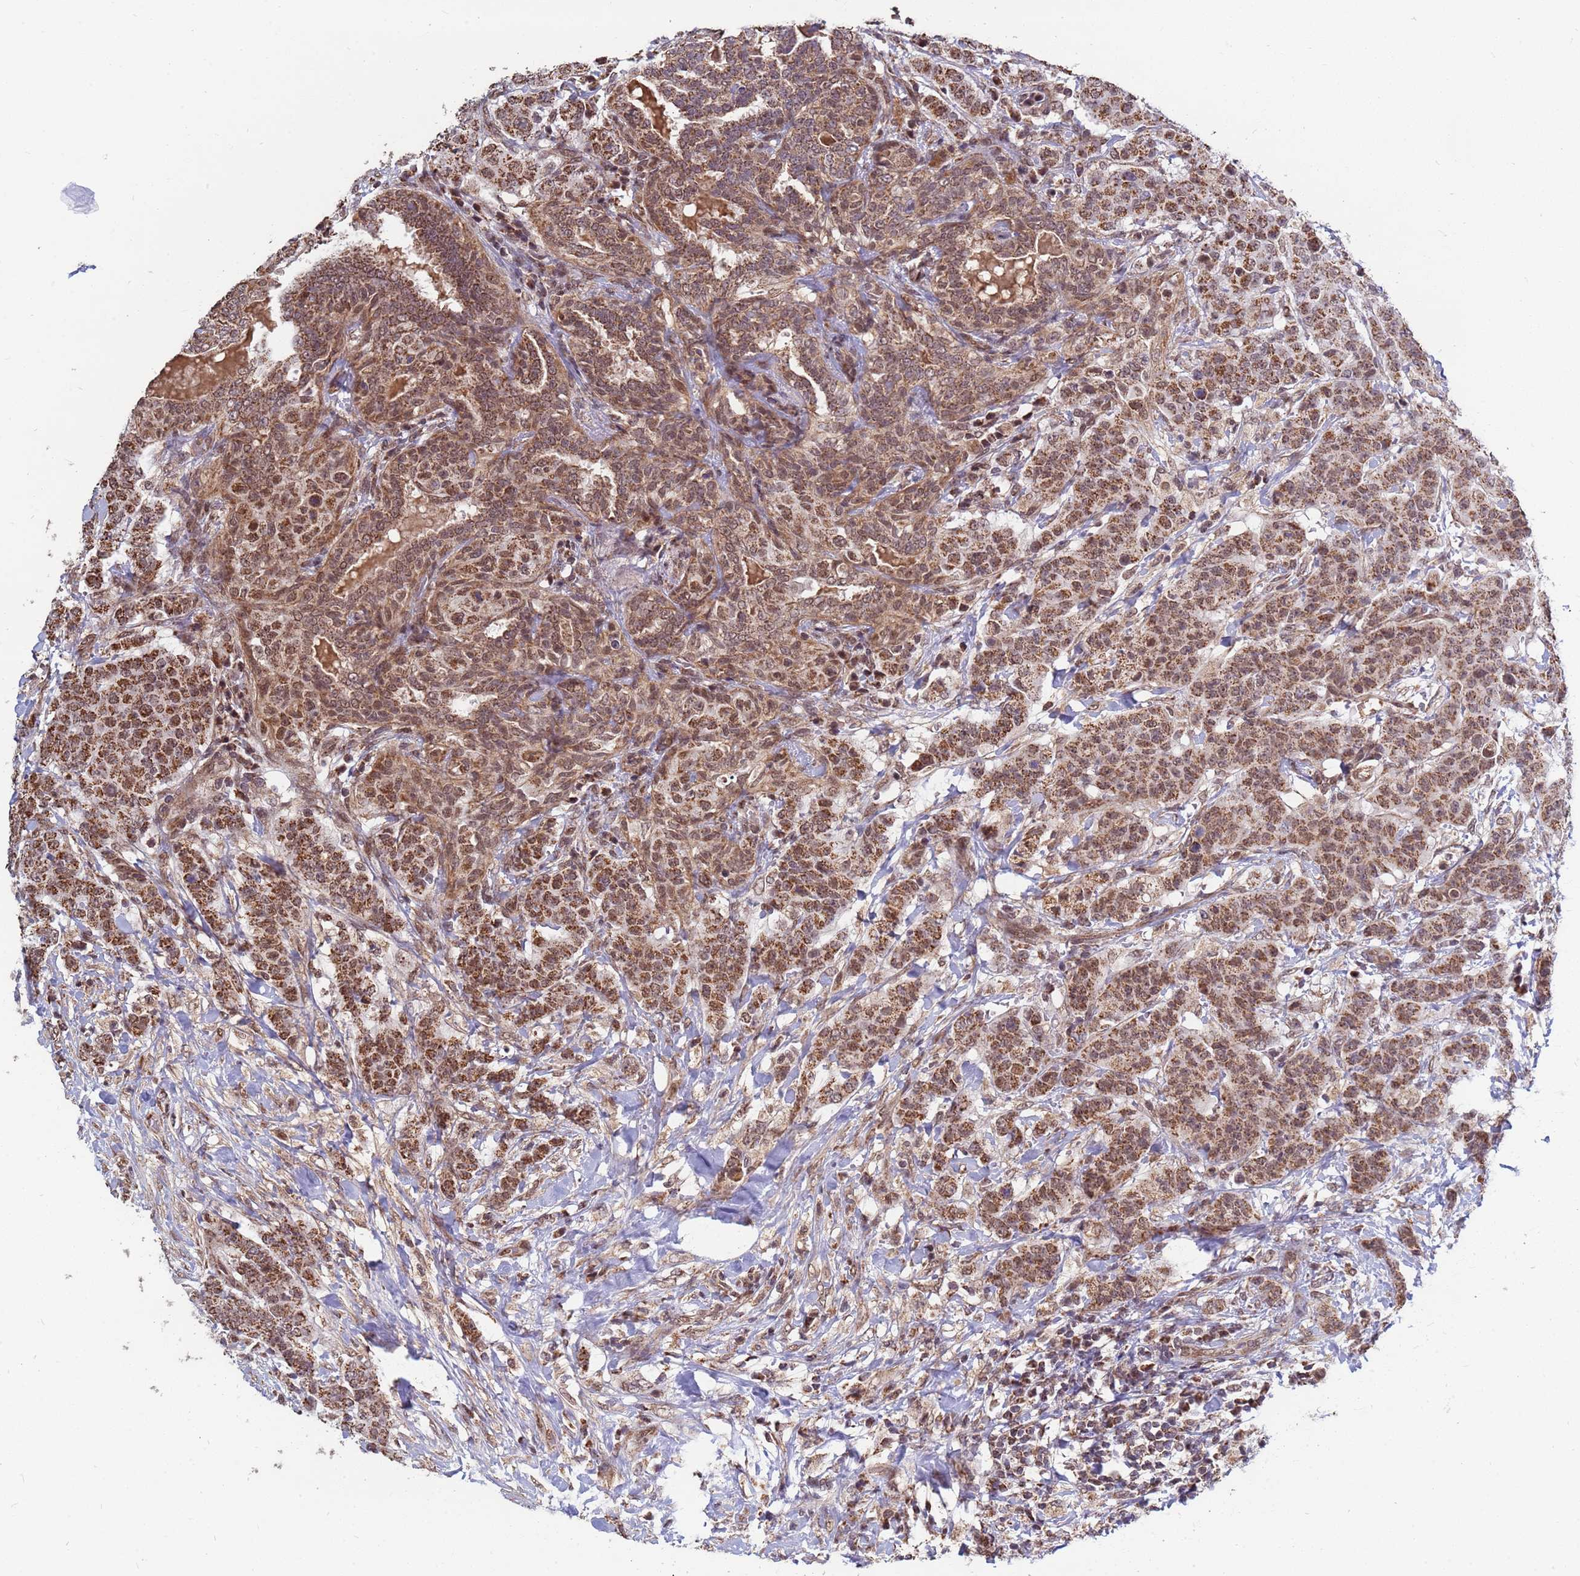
{"staining": {"intensity": "moderate", "quantity": ">75%", "location": "cytoplasmic/membranous,nuclear"}, "tissue": "breast cancer", "cell_type": "Tumor cells", "image_type": "cancer", "snomed": [{"axis": "morphology", "description": "Duct carcinoma"}, {"axis": "topography", "description": "Breast"}], "caption": "An image of human breast cancer stained for a protein exhibits moderate cytoplasmic/membranous and nuclear brown staining in tumor cells.", "gene": "DENND2B", "patient": {"sex": "female", "age": 40}}